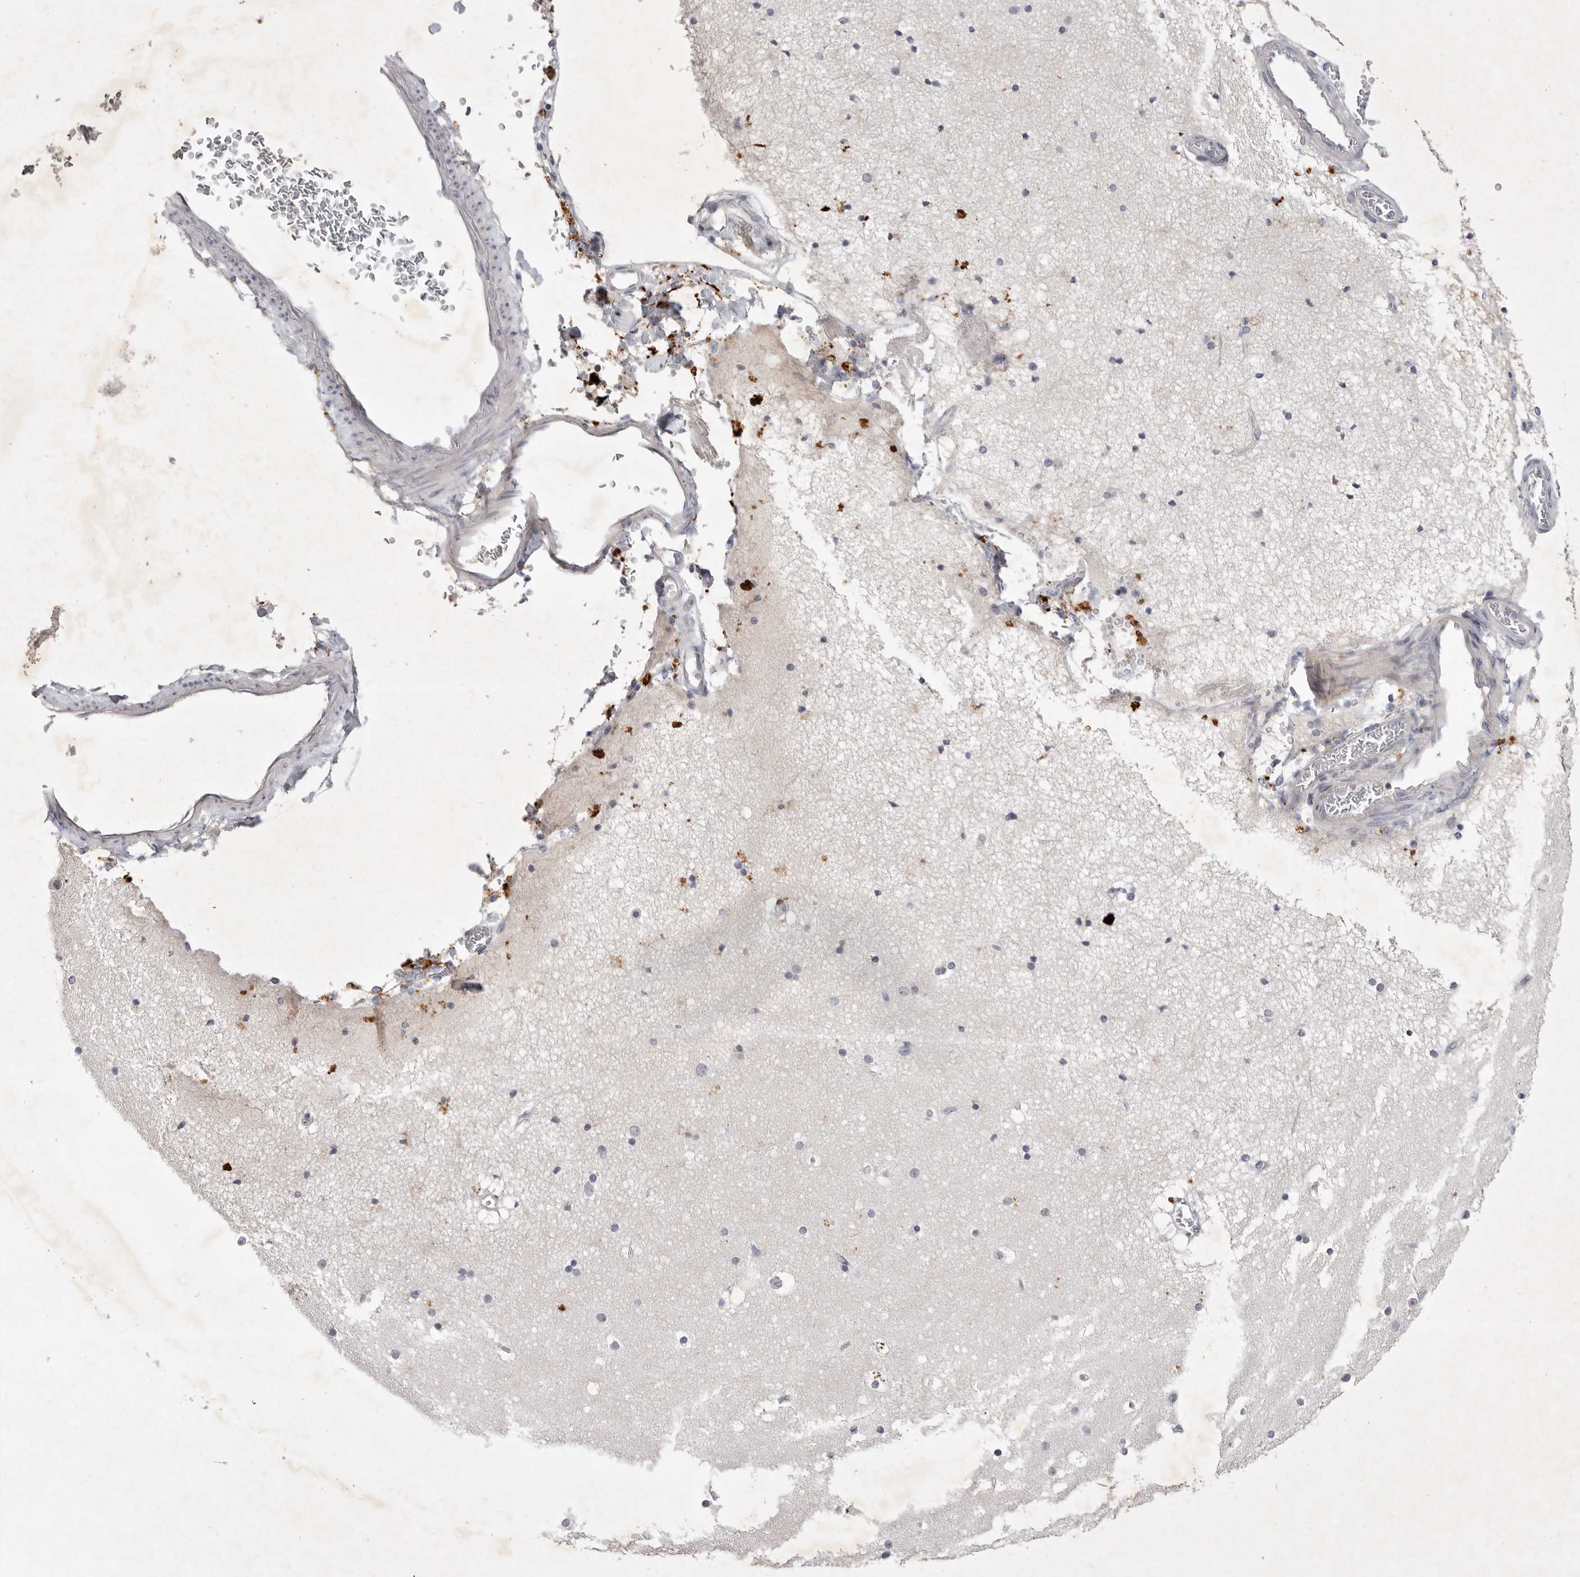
{"staining": {"intensity": "negative", "quantity": "none", "location": "none"}, "tissue": "cerebral cortex", "cell_type": "Endothelial cells", "image_type": "normal", "snomed": [{"axis": "morphology", "description": "Normal tissue, NOS"}, {"axis": "topography", "description": "Cerebral cortex"}], "caption": "Immunohistochemical staining of unremarkable human cerebral cortex exhibits no significant expression in endothelial cells. (DAB IHC, high magnification).", "gene": "ITGAD", "patient": {"sex": "male", "age": 57}}